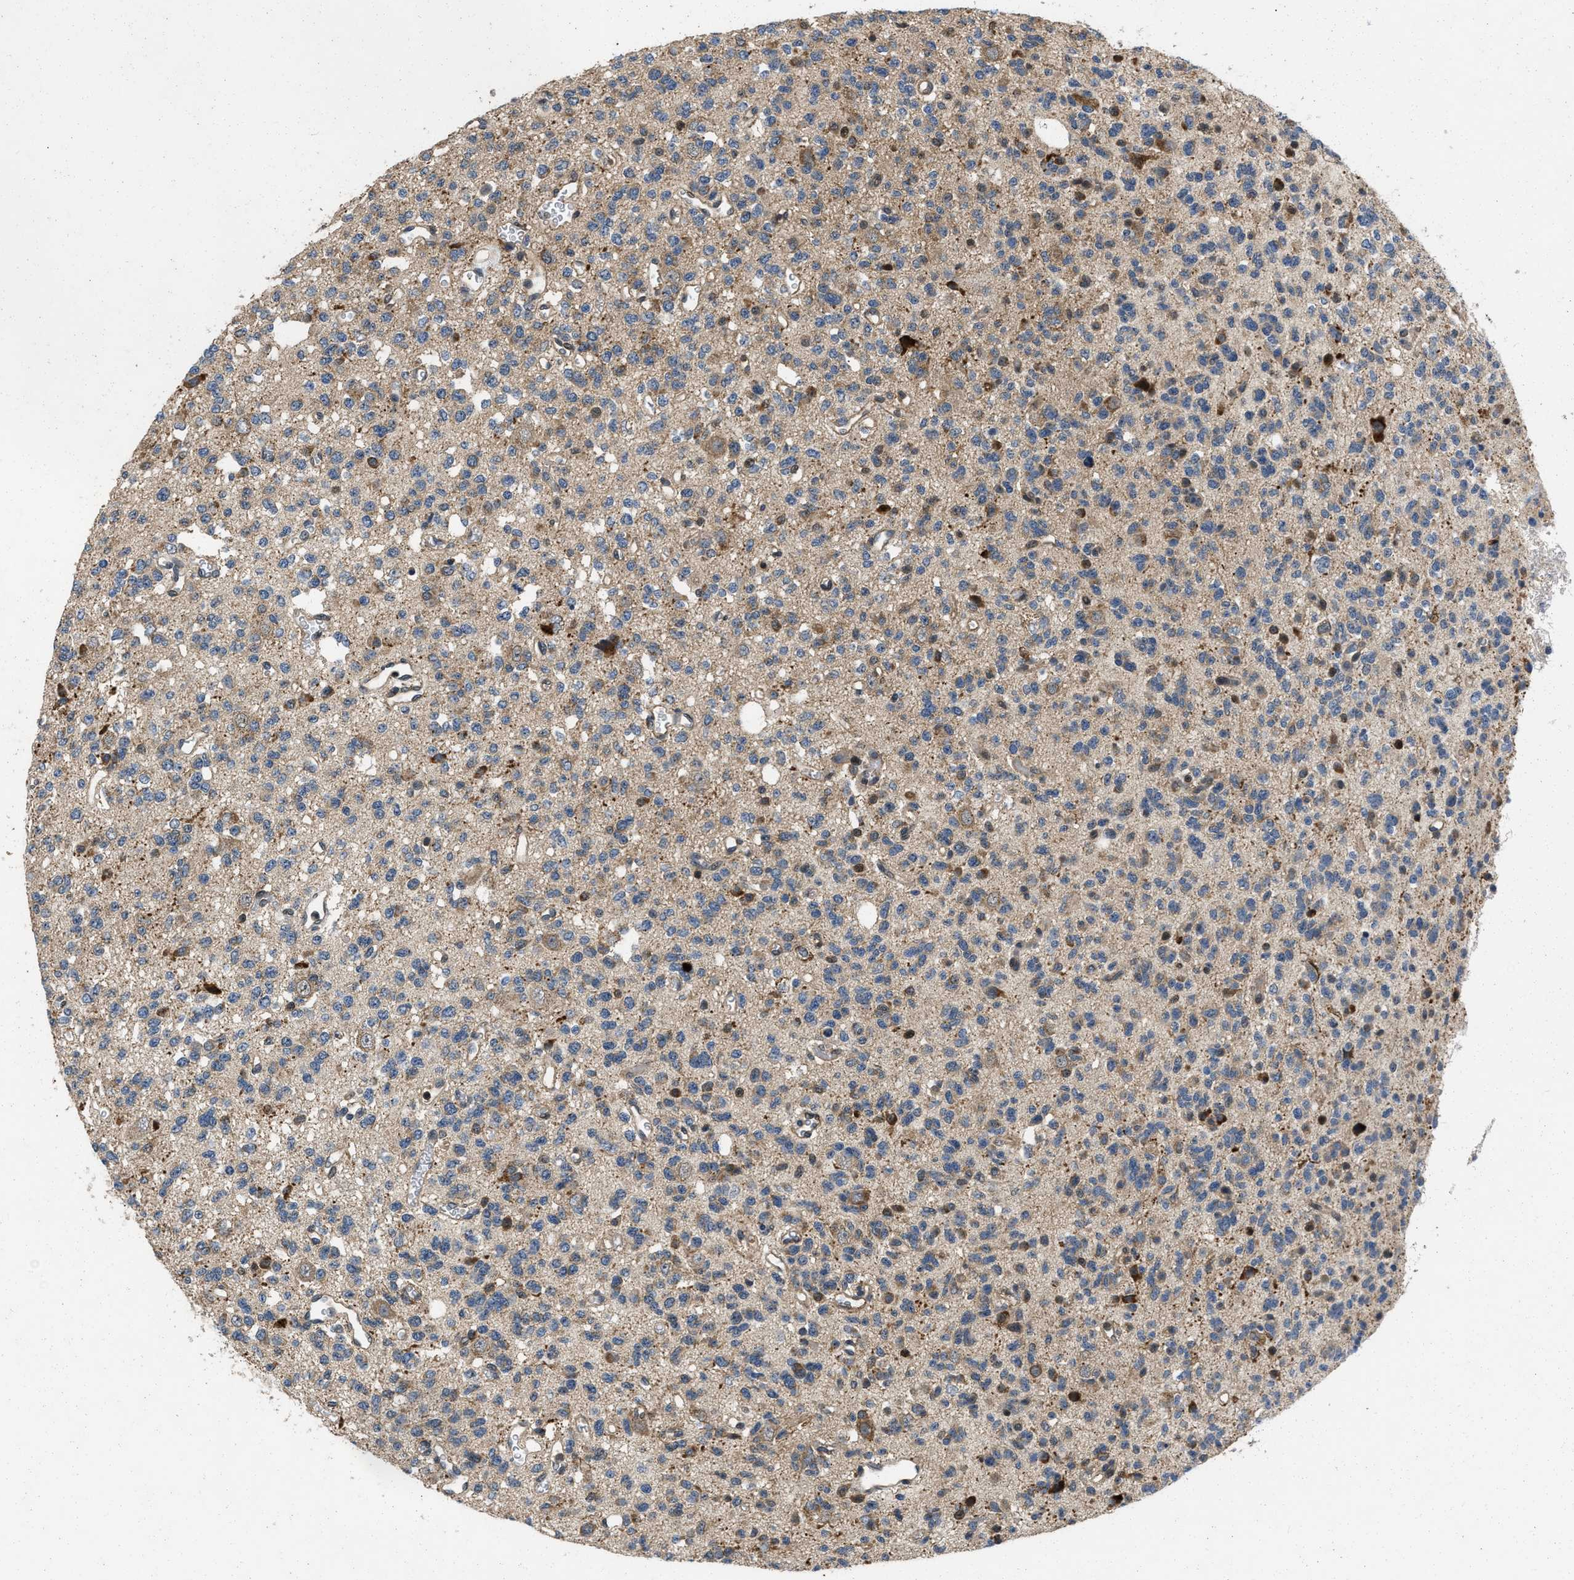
{"staining": {"intensity": "weak", "quantity": "<25%", "location": "cytoplasmic/membranous"}, "tissue": "glioma", "cell_type": "Tumor cells", "image_type": "cancer", "snomed": [{"axis": "morphology", "description": "Glioma, malignant, Low grade"}, {"axis": "topography", "description": "Brain"}], "caption": "There is no significant positivity in tumor cells of malignant glioma (low-grade).", "gene": "PRDM14", "patient": {"sex": "male", "age": 38}}